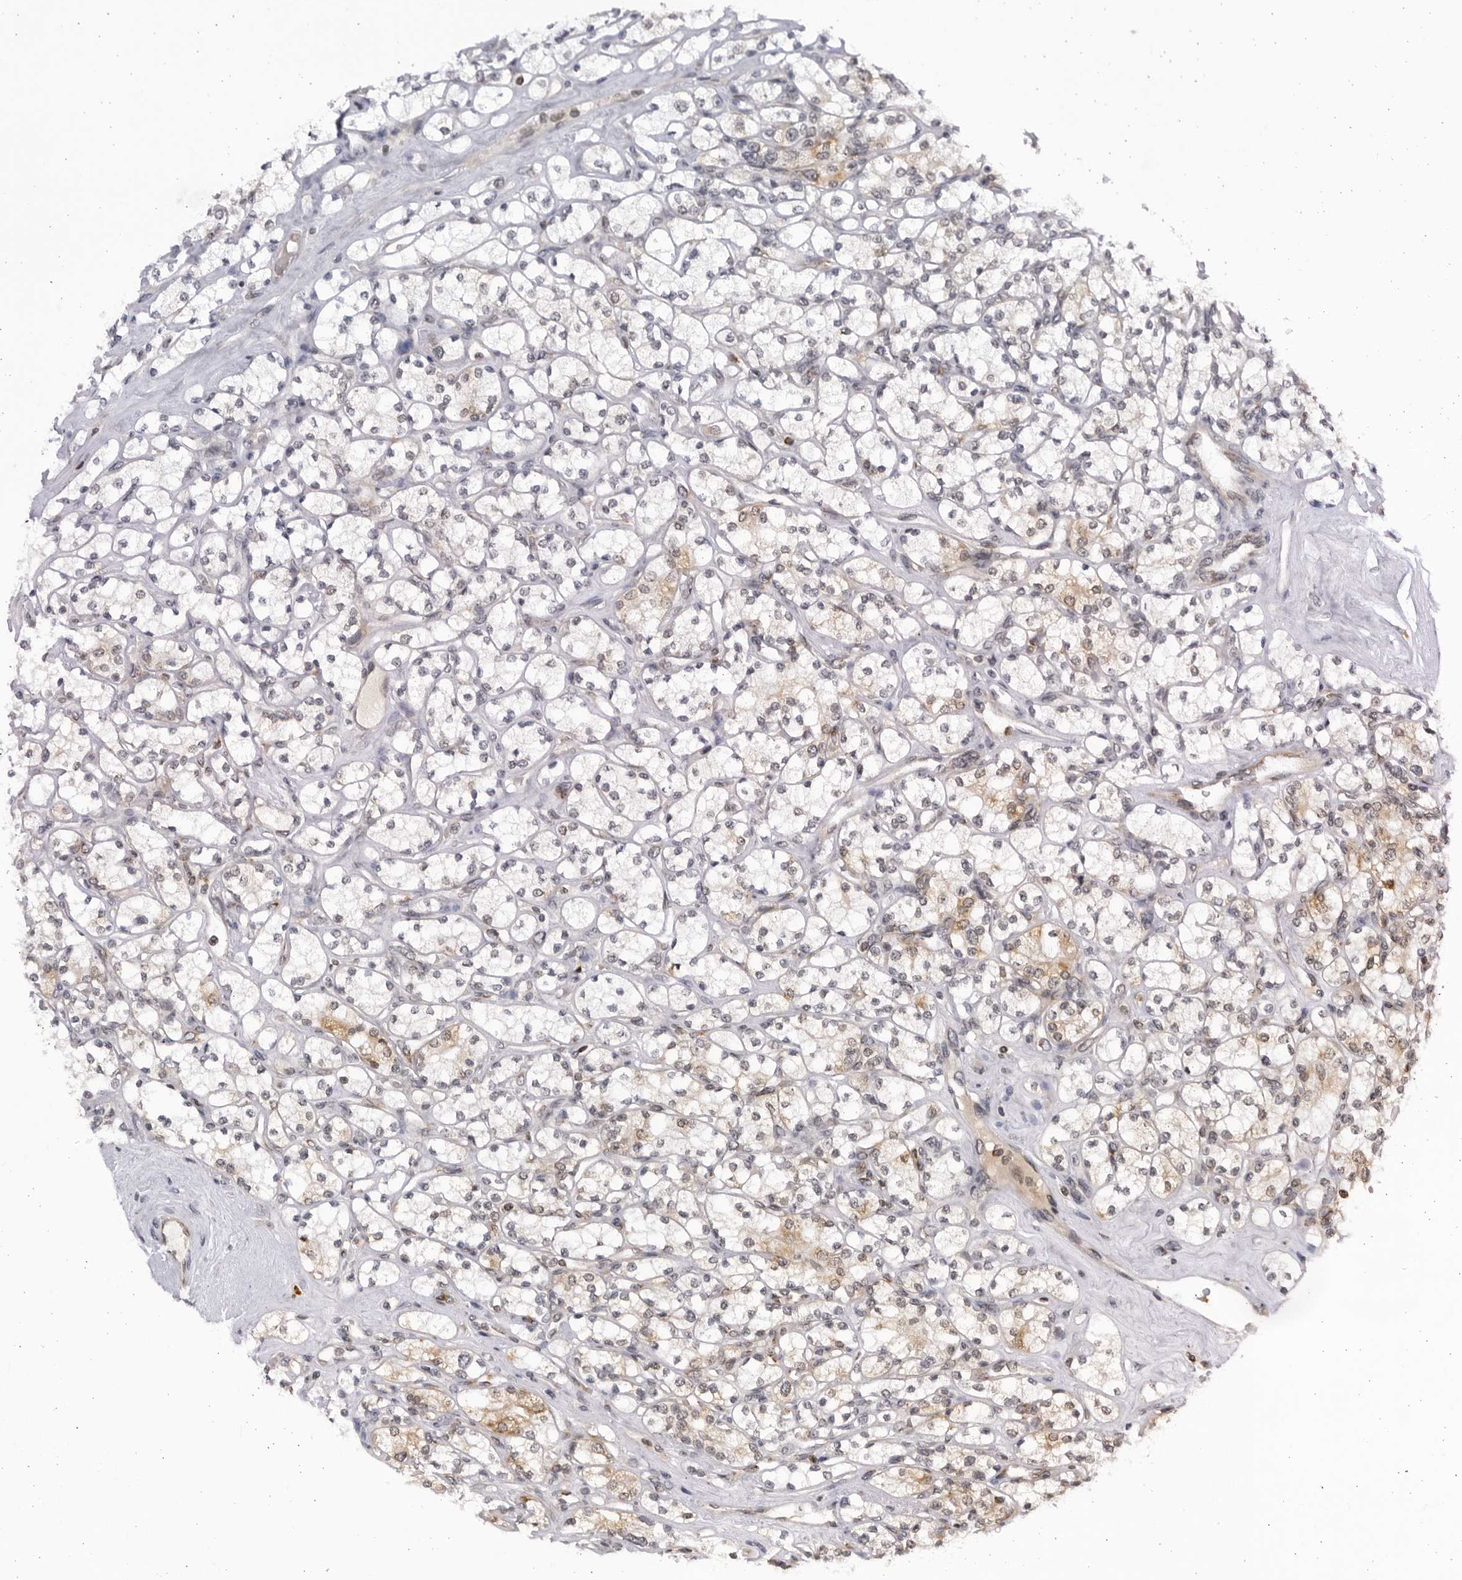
{"staining": {"intensity": "weak", "quantity": "<25%", "location": "cytoplasmic/membranous"}, "tissue": "renal cancer", "cell_type": "Tumor cells", "image_type": "cancer", "snomed": [{"axis": "morphology", "description": "Adenocarcinoma, NOS"}, {"axis": "topography", "description": "Kidney"}], "caption": "The micrograph exhibits no staining of tumor cells in renal cancer (adenocarcinoma).", "gene": "SLC25A22", "patient": {"sex": "male", "age": 77}}